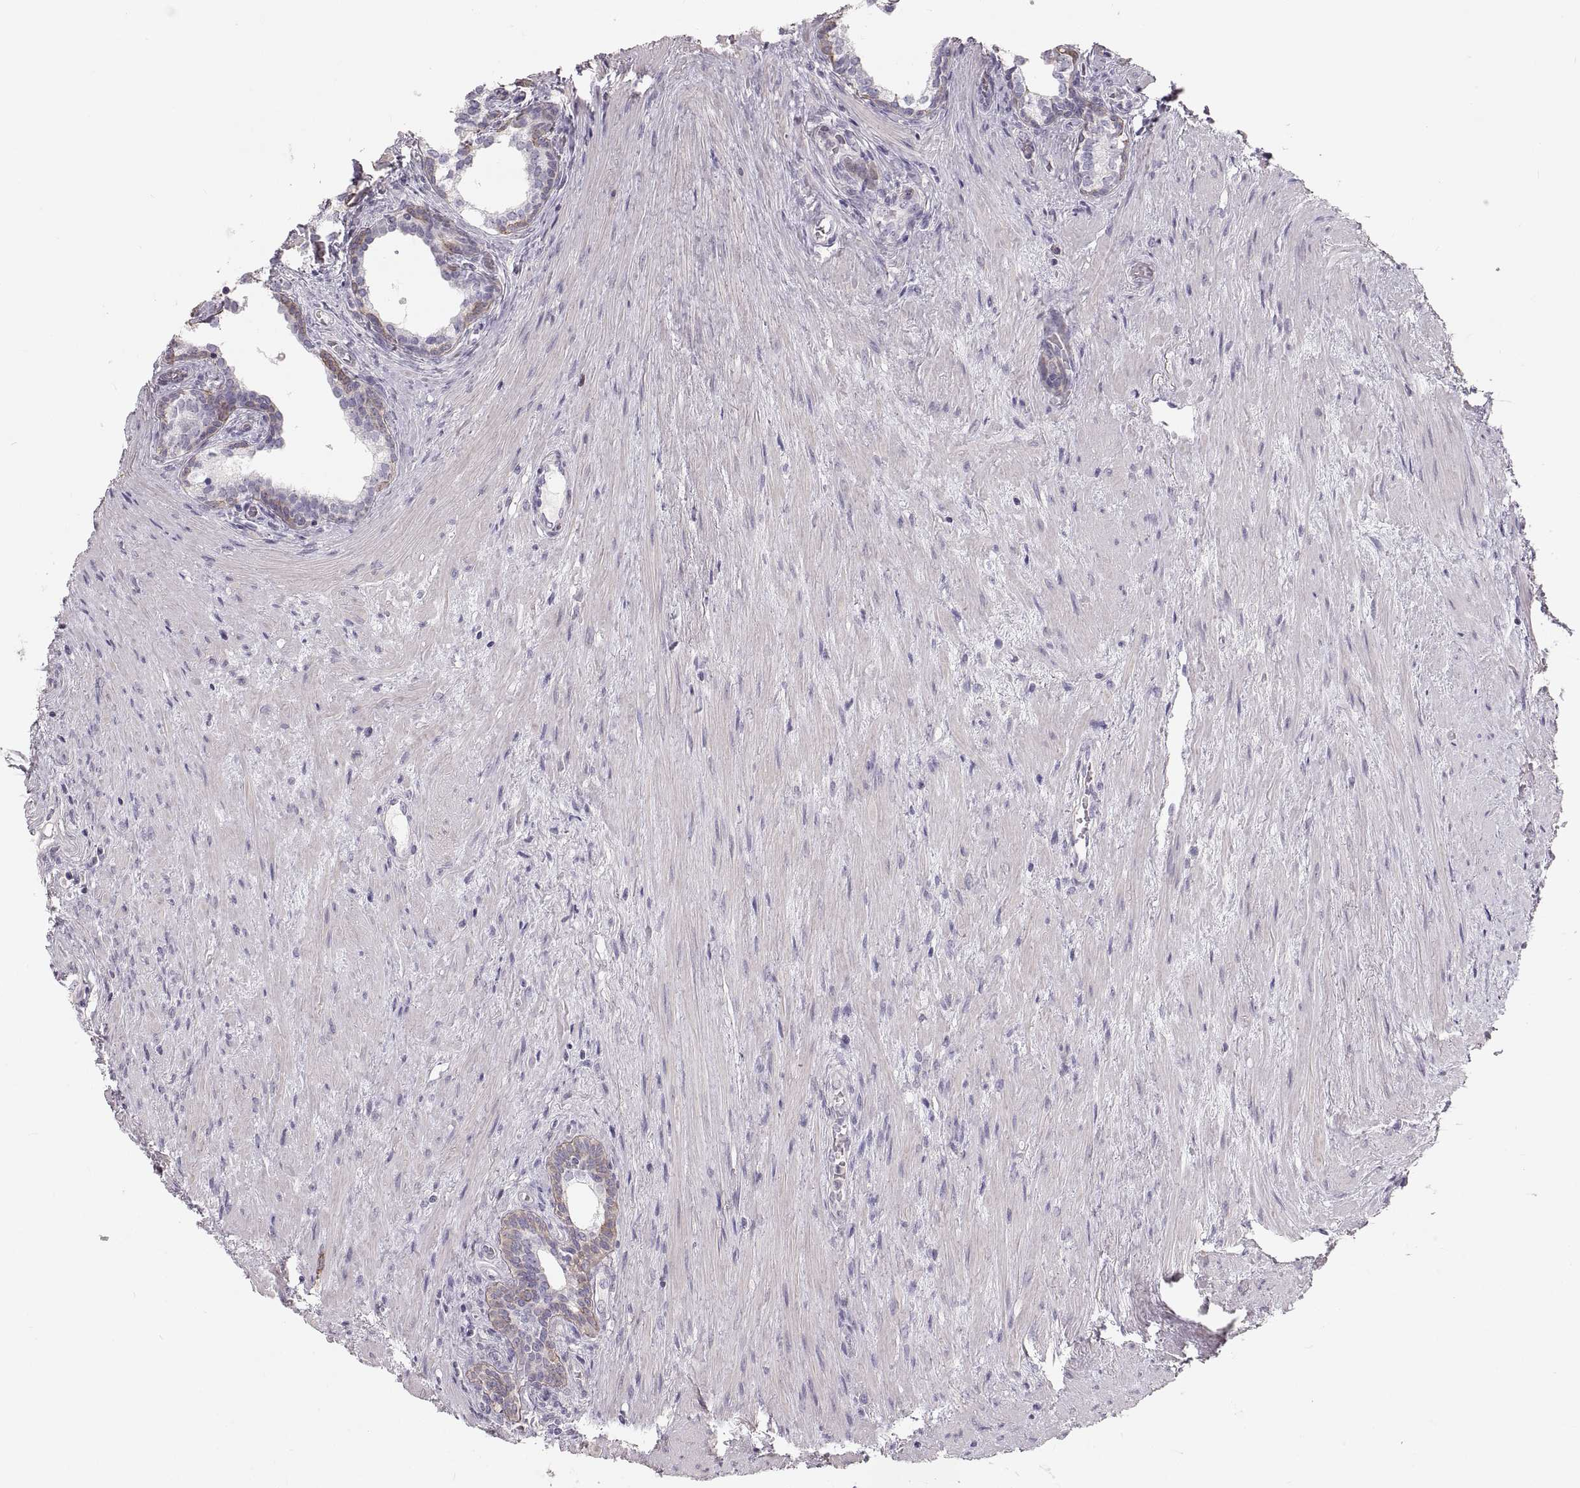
{"staining": {"intensity": "negative", "quantity": "none", "location": "none"}, "tissue": "prostate cancer", "cell_type": "Tumor cells", "image_type": "cancer", "snomed": [{"axis": "morphology", "description": "Adenocarcinoma, NOS"}, {"axis": "morphology", "description": "Adenocarcinoma, High grade"}, {"axis": "topography", "description": "Prostate"}], "caption": "Immunohistochemistry photomicrograph of prostate cancer stained for a protein (brown), which demonstrates no positivity in tumor cells.", "gene": "RUNDC3A", "patient": {"sex": "male", "age": 61}}